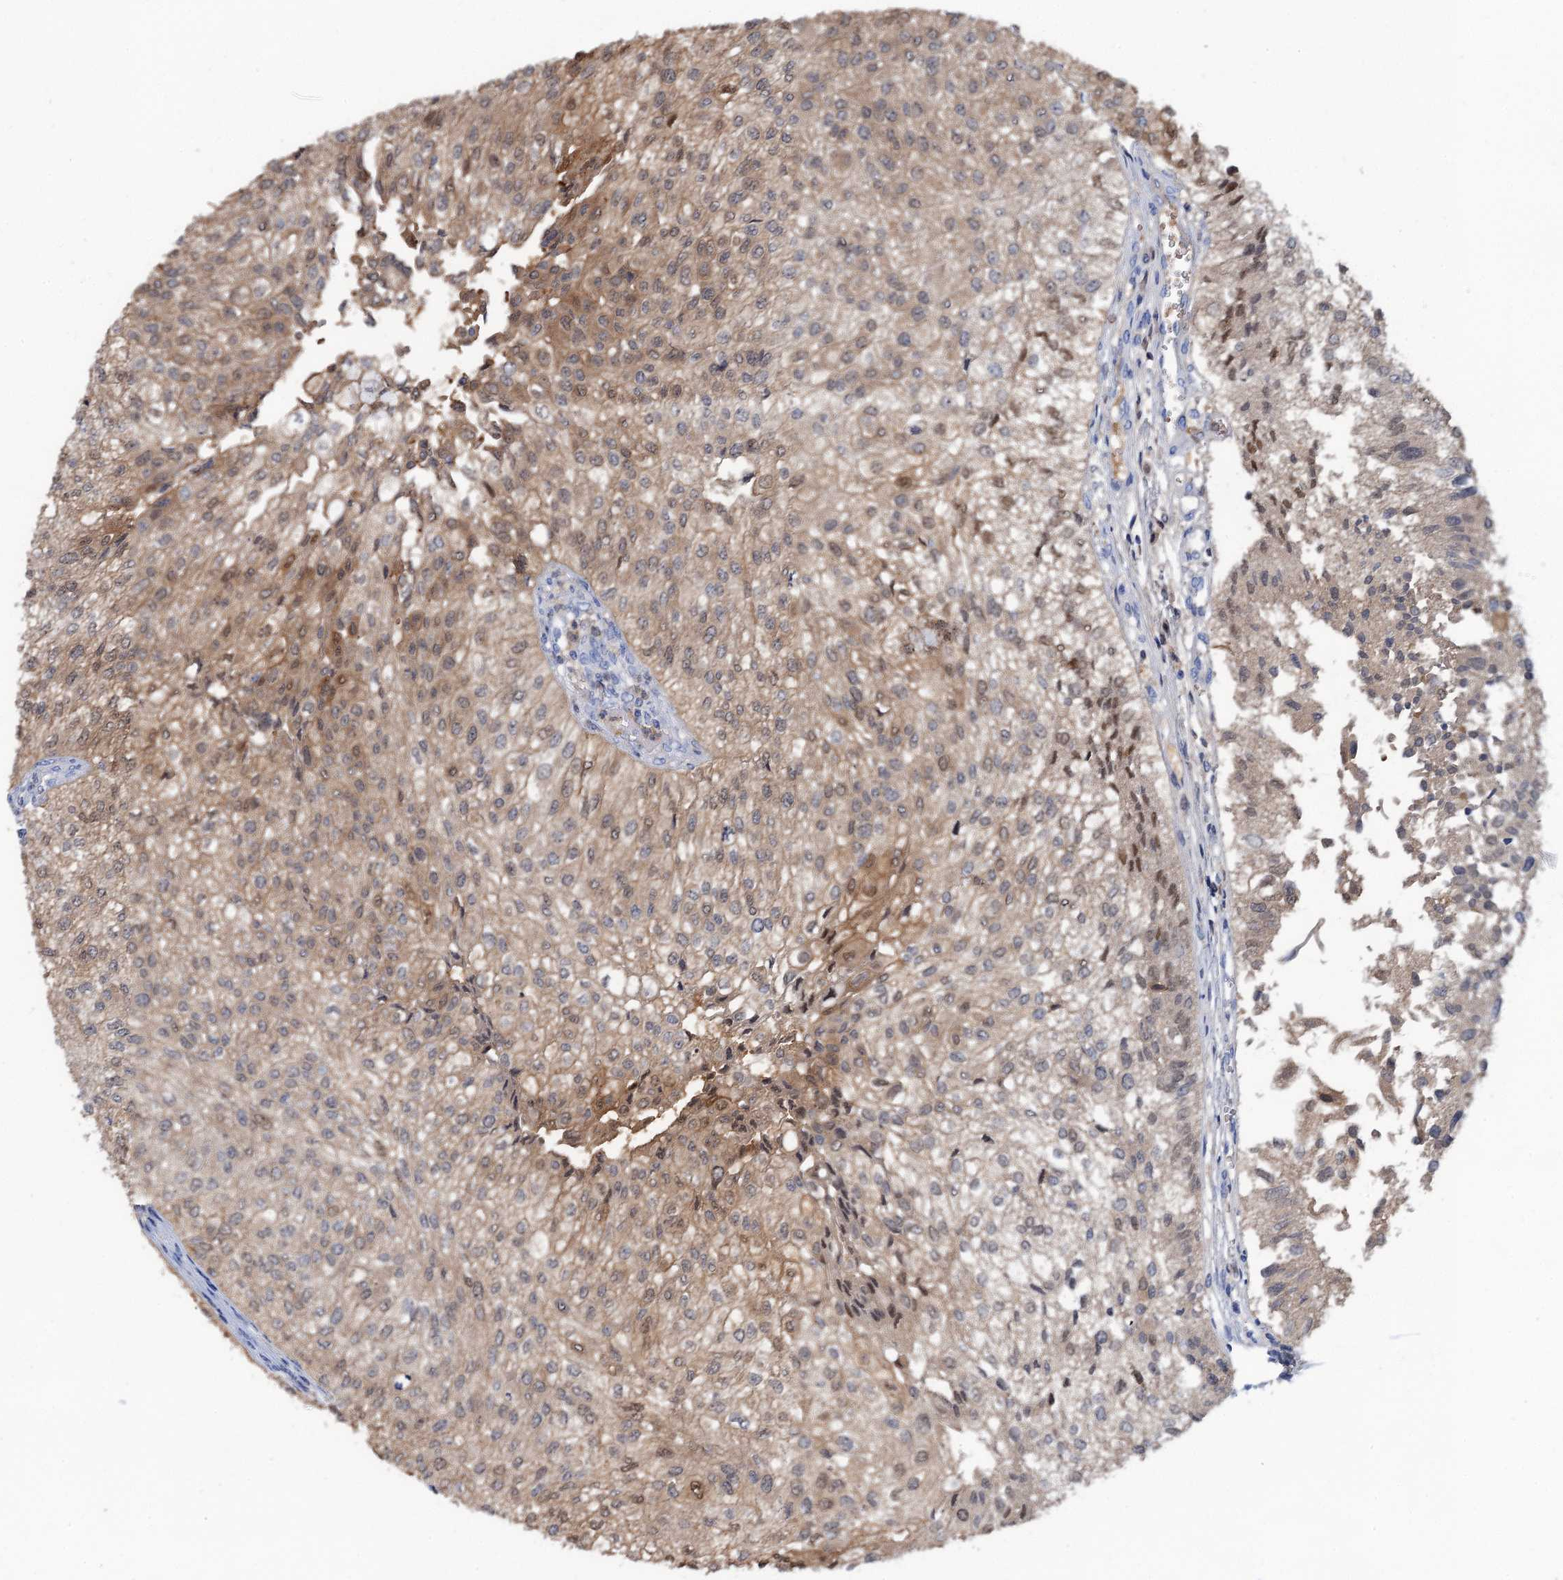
{"staining": {"intensity": "weak", "quantity": "25%-75%", "location": "cytoplasmic/membranous,nuclear"}, "tissue": "urothelial cancer", "cell_type": "Tumor cells", "image_type": "cancer", "snomed": [{"axis": "morphology", "description": "Urothelial carcinoma, Low grade"}, {"axis": "topography", "description": "Urinary bladder"}], "caption": "Low-grade urothelial carcinoma tissue exhibits weak cytoplasmic/membranous and nuclear positivity in approximately 25%-75% of tumor cells, visualized by immunohistochemistry. The protein of interest is stained brown, and the nuclei are stained in blue (DAB (3,3'-diaminobenzidine) IHC with brightfield microscopy, high magnification).", "gene": "FAH", "patient": {"sex": "female", "age": 89}}